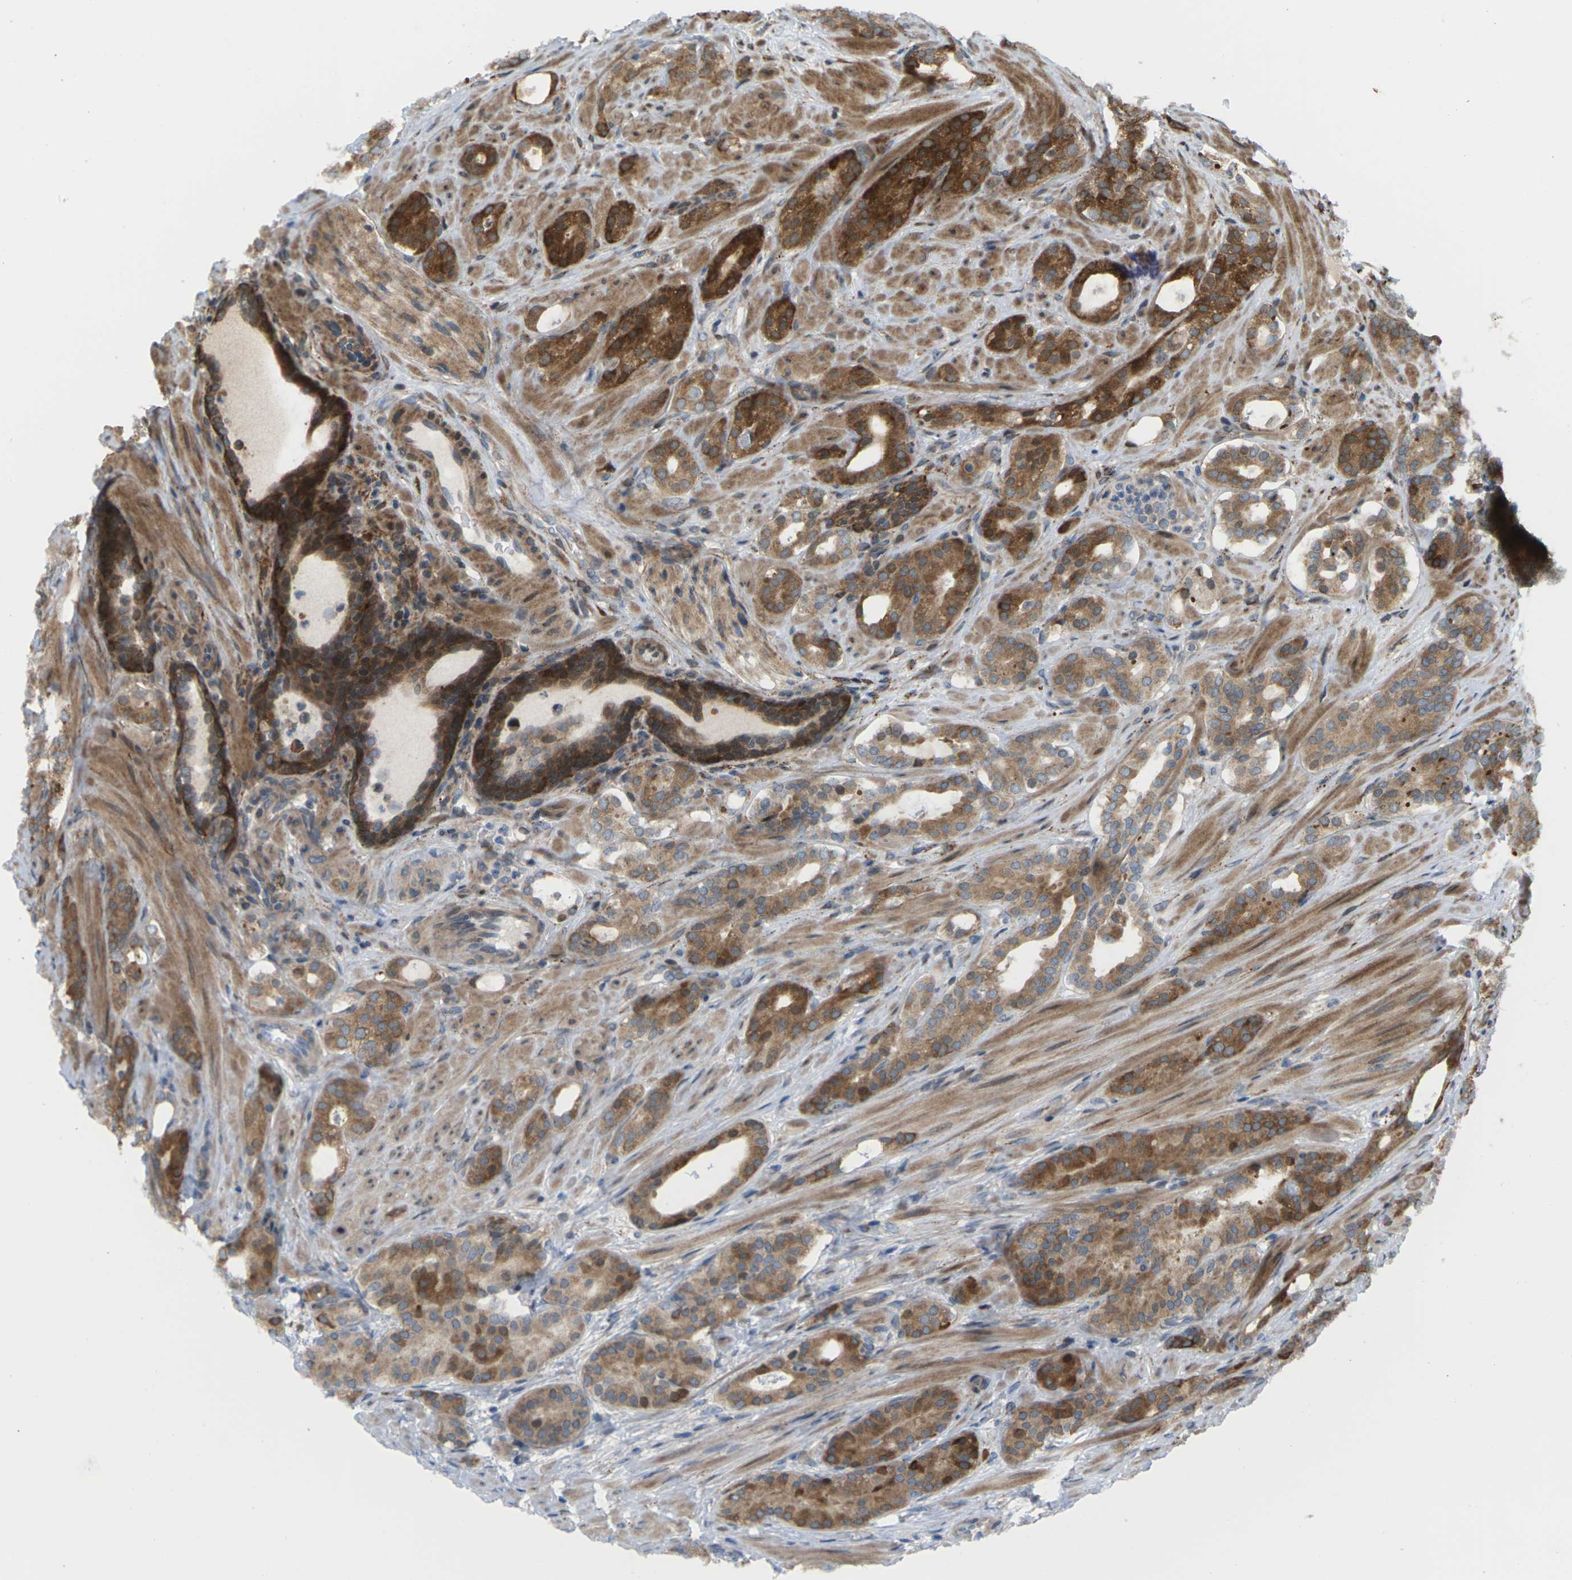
{"staining": {"intensity": "moderate", "quantity": ">75%", "location": "cytoplasmic/membranous"}, "tissue": "prostate cancer", "cell_type": "Tumor cells", "image_type": "cancer", "snomed": [{"axis": "morphology", "description": "Adenocarcinoma, Low grade"}, {"axis": "topography", "description": "Prostate"}], "caption": "Prostate cancer tissue reveals moderate cytoplasmic/membranous positivity in approximately >75% of tumor cells, visualized by immunohistochemistry.", "gene": "ROBO1", "patient": {"sex": "male", "age": 63}}